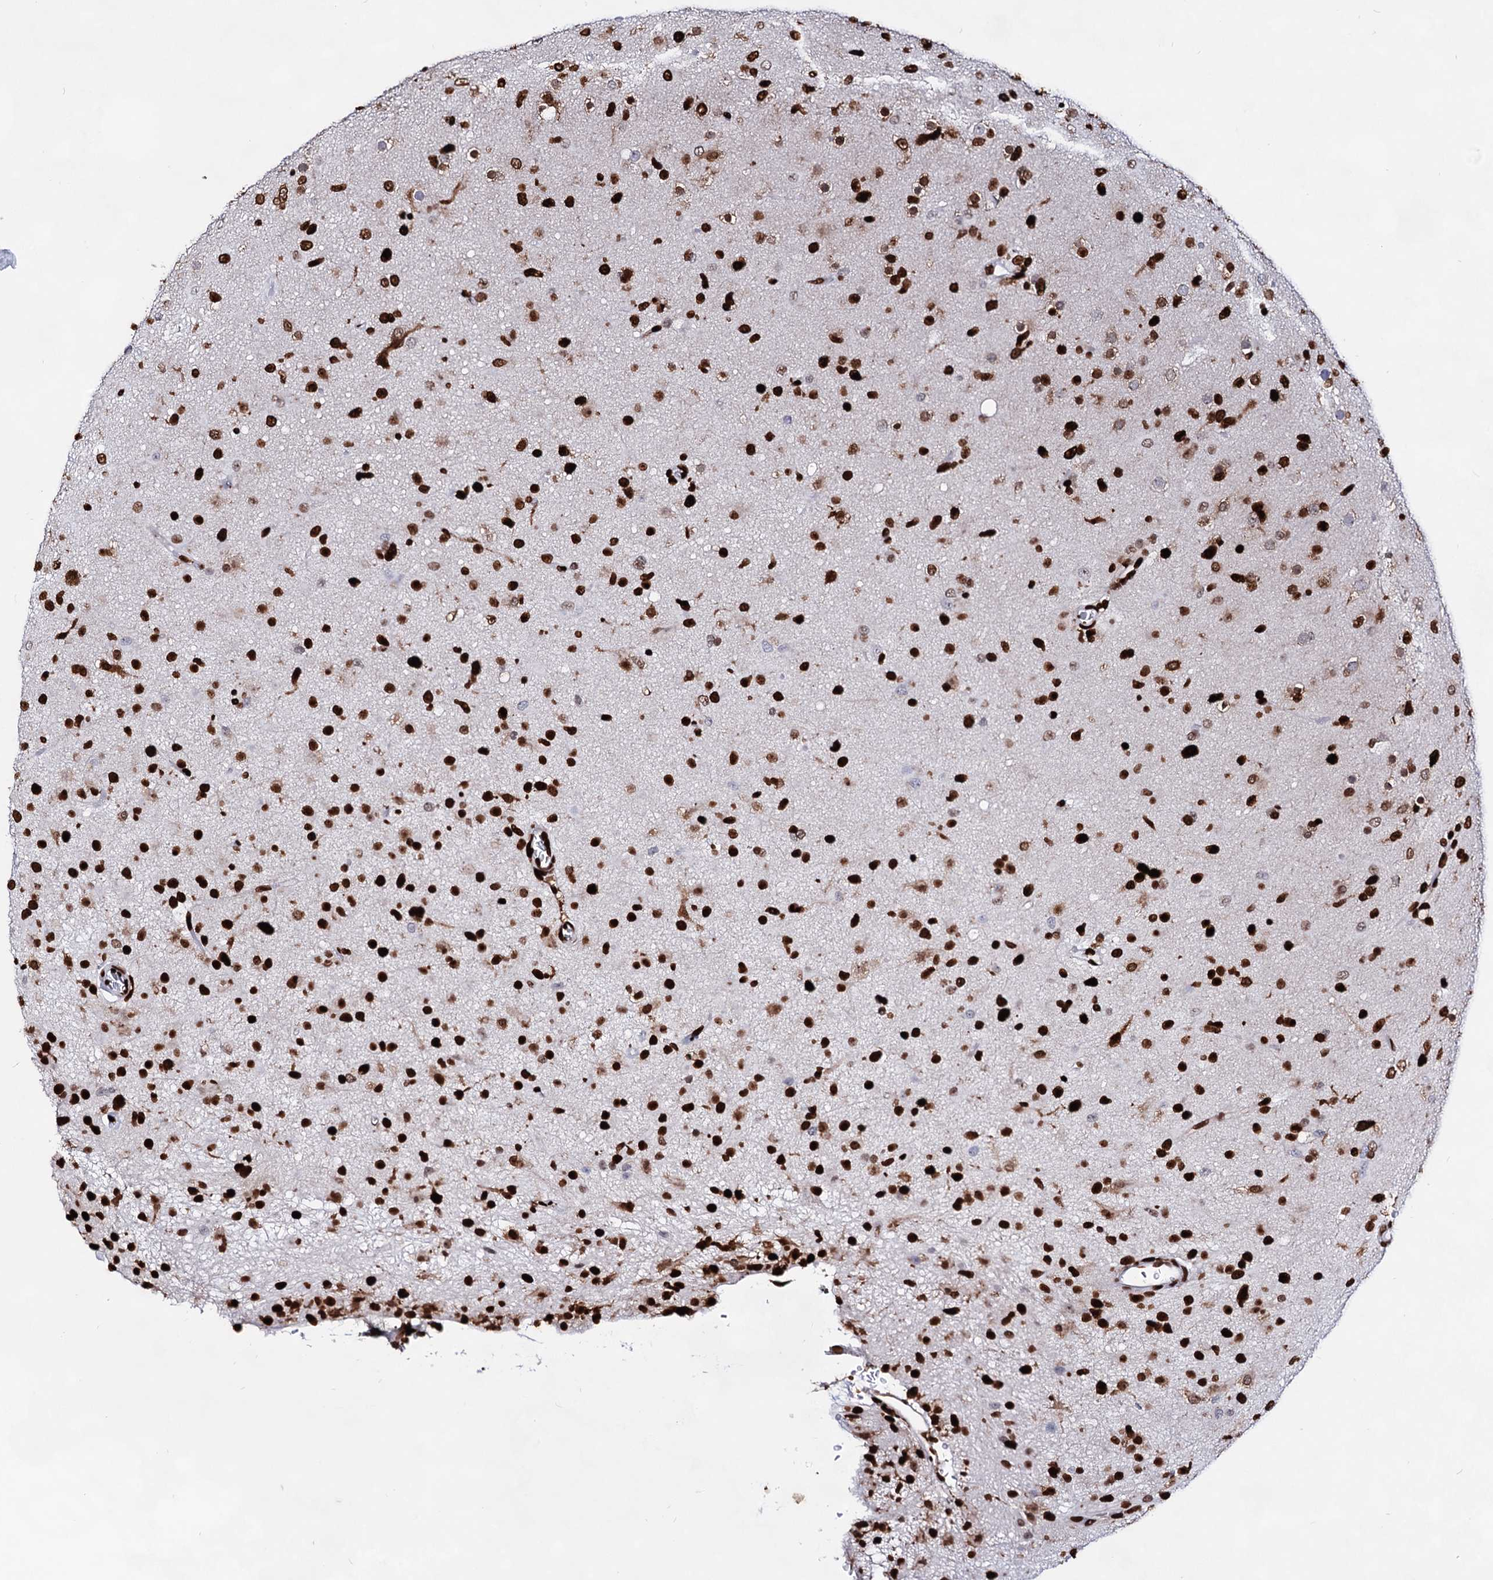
{"staining": {"intensity": "strong", "quantity": ">75%", "location": "nuclear"}, "tissue": "glioma", "cell_type": "Tumor cells", "image_type": "cancer", "snomed": [{"axis": "morphology", "description": "Glioma, malignant, Low grade"}, {"axis": "topography", "description": "Brain"}], "caption": "Protein analysis of malignant glioma (low-grade) tissue displays strong nuclear positivity in about >75% of tumor cells. (brown staining indicates protein expression, while blue staining denotes nuclei).", "gene": "HMGB2", "patient": {"sex": "male", "age": 65}}